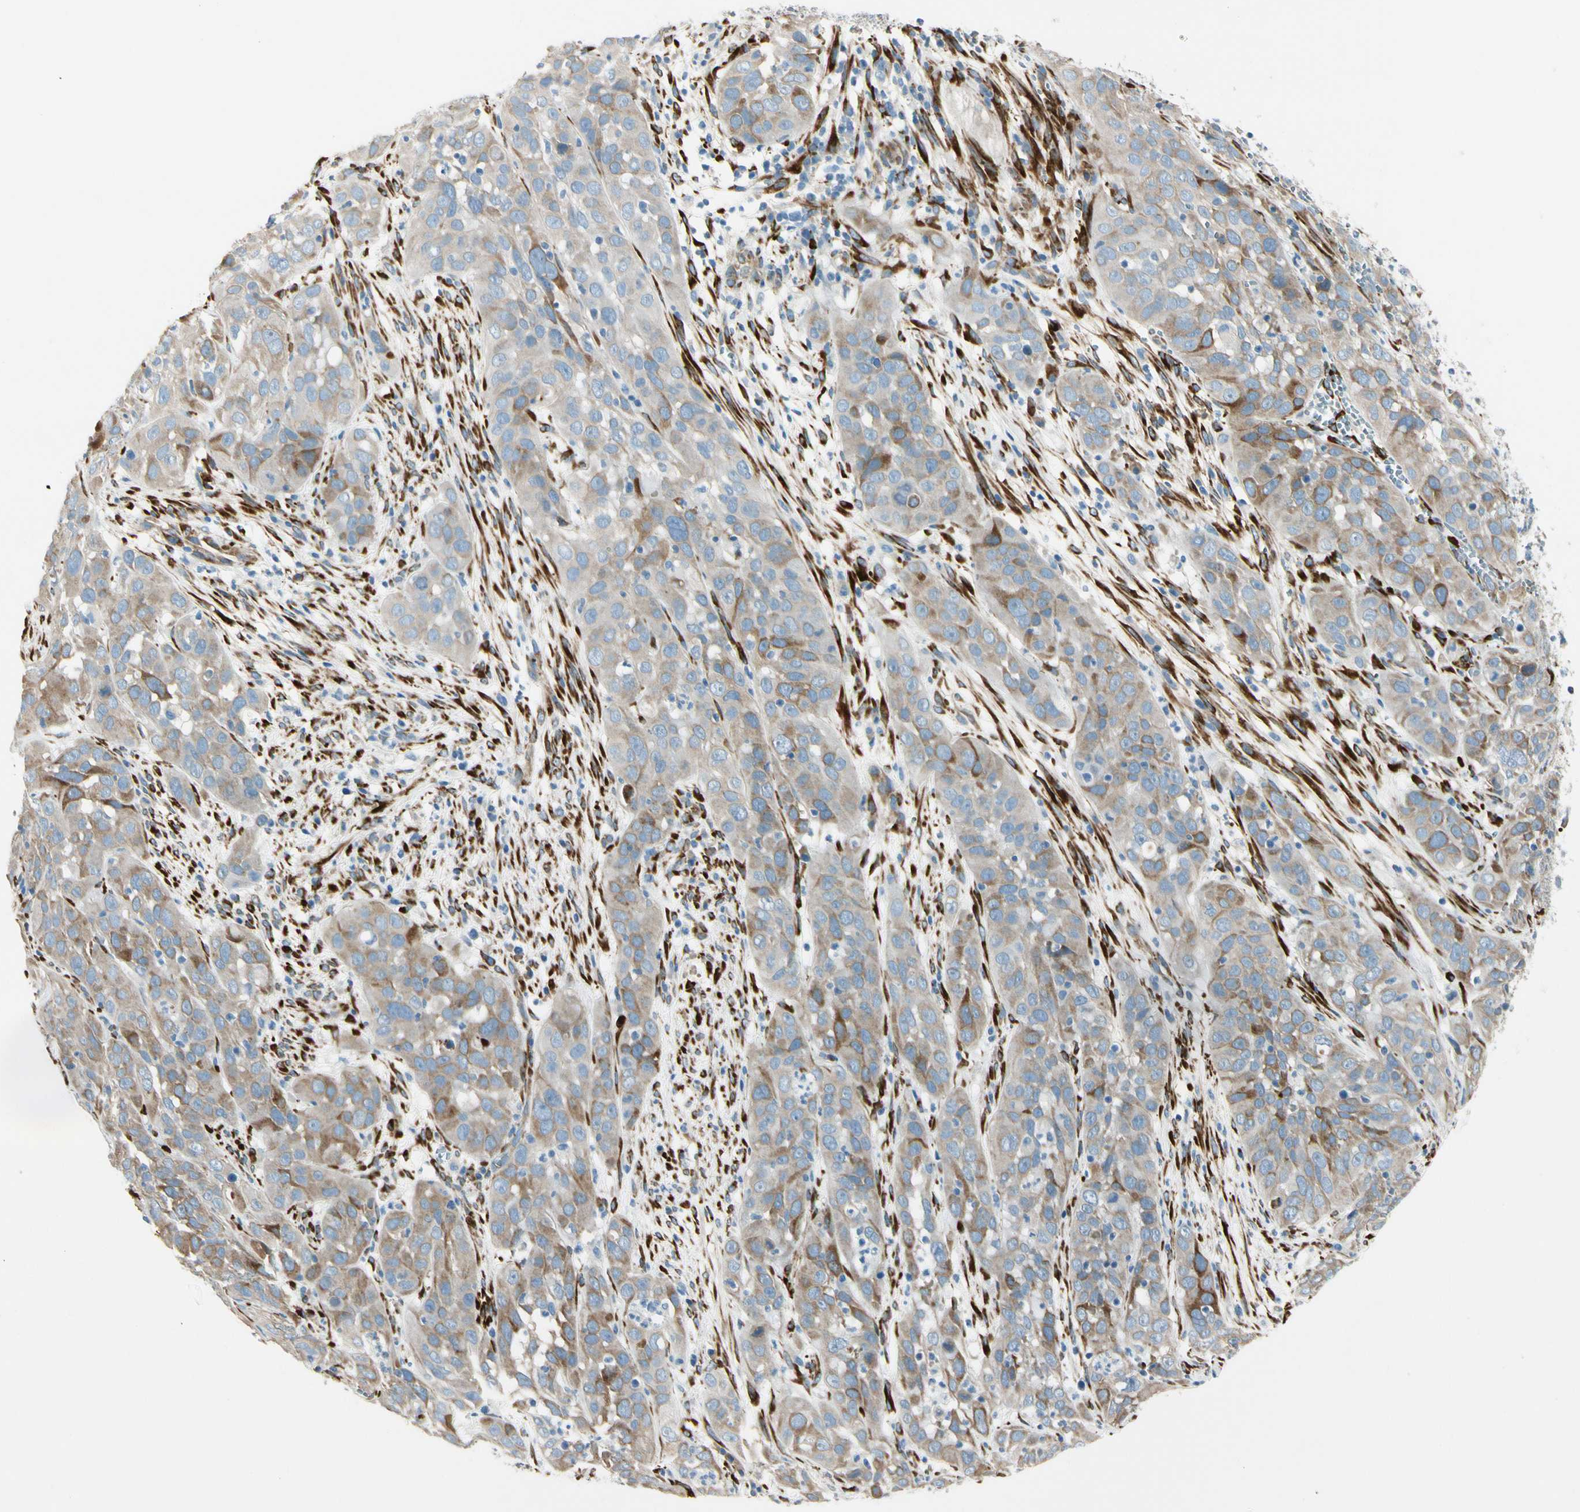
{"staining": {"intensity": "weak", "quantity": ">75%", "location": "cytoplasmic/membranous"}, "tissue": "cervical cancer", "cell_type": "Tumor cells", "image_type": "cancer", "snomed": [{"axis": "morphology", "description": "Squamous cell carcinoma, NOS"}, {"axis": "topography", "description": "Cervix"}], "caption": "This micrograph demonstrates immunohistochemistry (IHC) staining of cervical cancer, with low weak cytoplasmic/membranous staining in about >75% of tumor cells.", "gene": "FKBP7", "patient": {"sex": "female", "age": 32}}